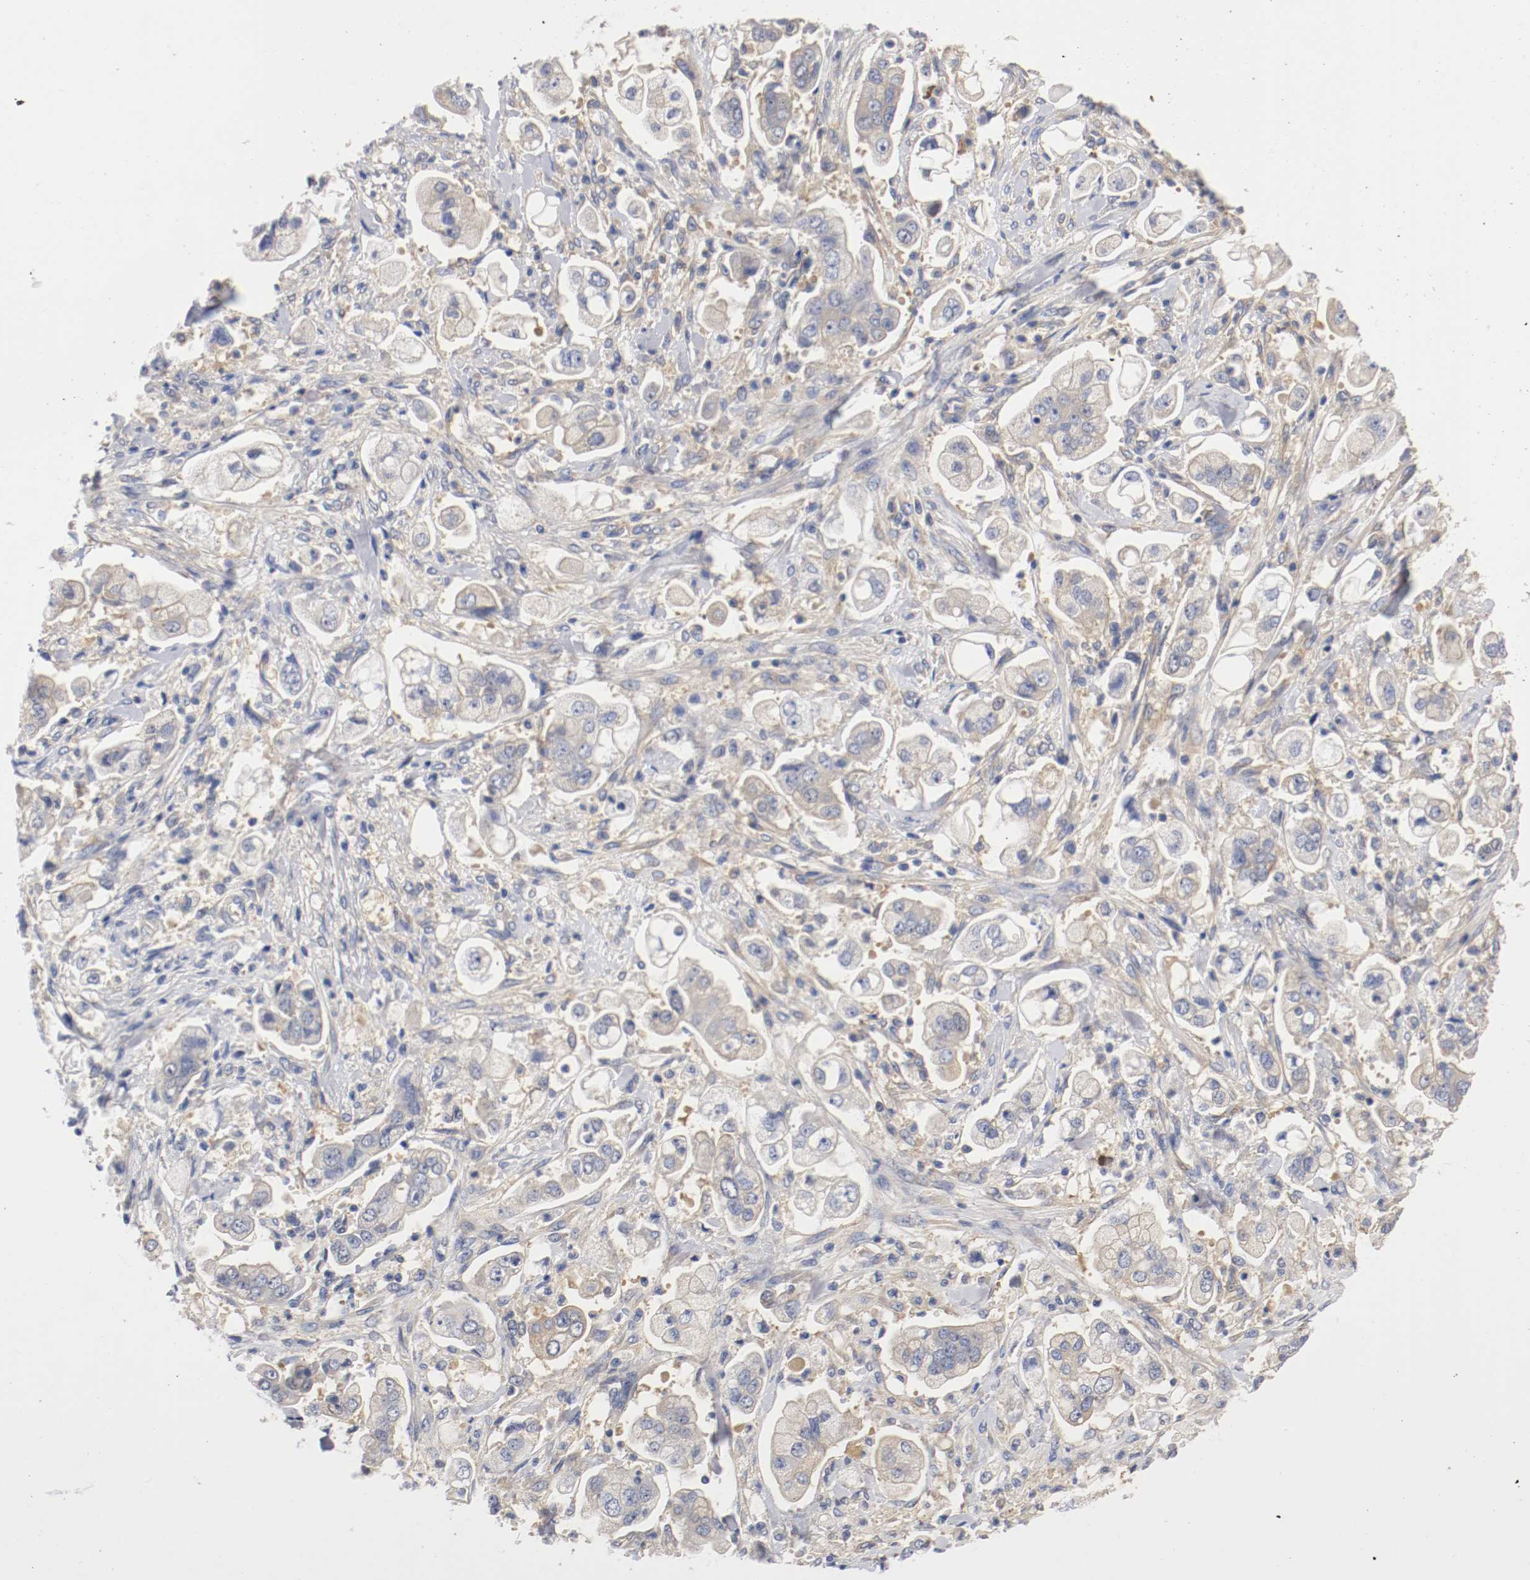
{"staining": {"intensity": "weak", "quantity": ">75%", "location": "cytoplasmic/membranous"}, "tissue": "stomach cancer", "cell_type": "Tumor cells", "image_type": "cancer", "snomed": [{"axis": "morphology", "description": "Adenocarcinoma, NOS"}, {"axis": "topography", "description": "Stomach"}], "caption": "Stomach cancer stained with a protein marker shows weak staining in tumor cells.", "gene": "HGS", "patient": {"sex": "male", "age": 62}}